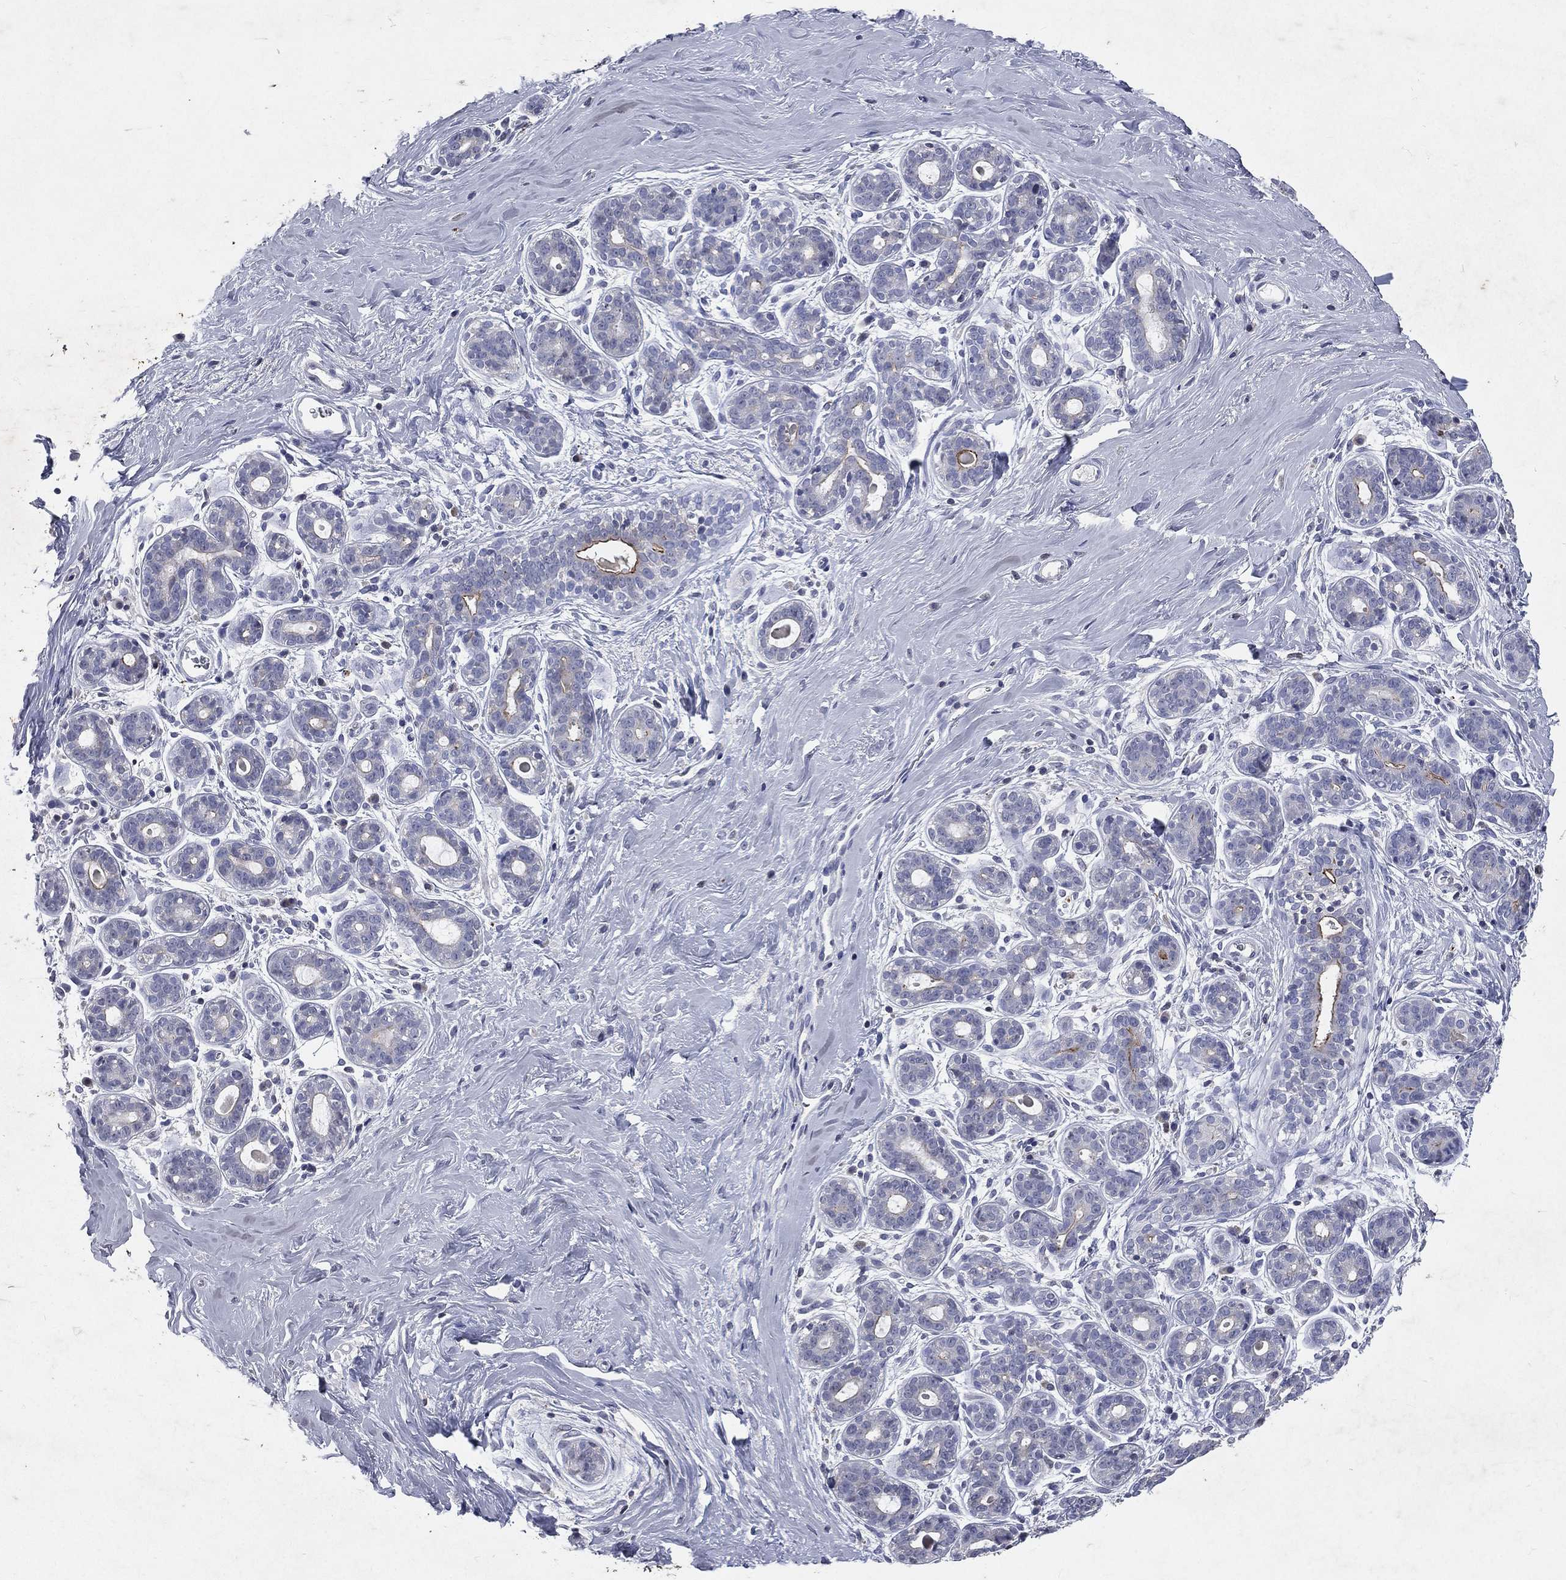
{"staining": {"intensity": "negative", "quantity": "none", "location": "none"}, "tissue": "breast", "cell_type": "Adipocytes", "image_type": "normal", "snomed": [{"axis": "morphology", "description": "Normal tissue, NOS"}, {"axis": "topography", "description": "Breast"}], "caption": "Immunohistochemistry histopathology image of normal breast: breast stained with DAB reveals no significant protein positivity in adipocytes.", "gene": "SLC34A2", "patient": {"sex": "female", "age": 43}}